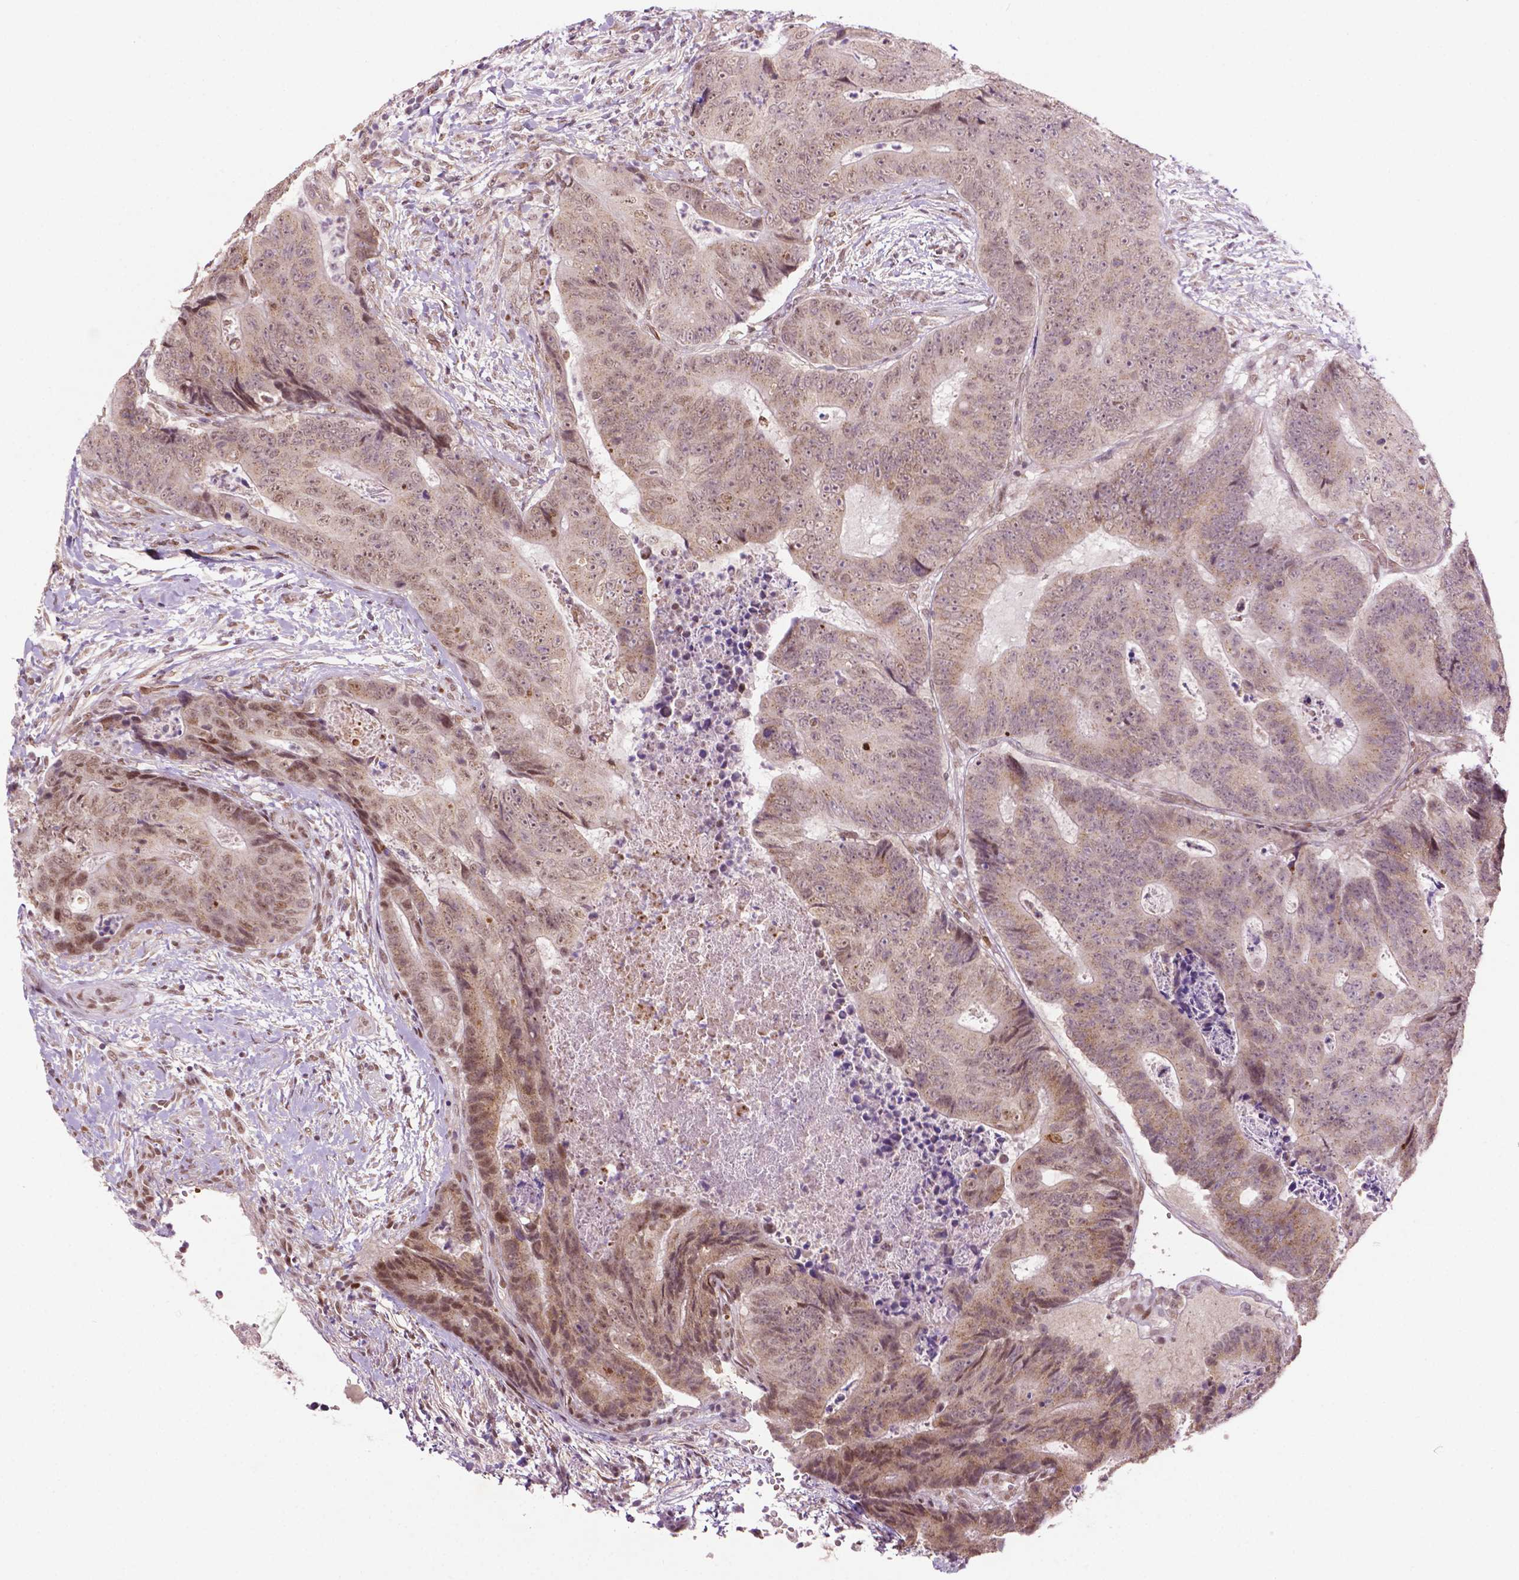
{"staining": {"intensity": "moderate", "quantity": ">75%", "location": "nuclear"}, "tissue": "colorectal cancer", "cell_type": "Tumor cells", "image_type": "cancer", "snomed": [{"axis": "morphology", "description": "Adenocarcinoma, NOS"}, {"axis": "topography", "description": "Colon"}], "caption": "This is an image of IHC staining of colorectal cancer (adenocarcinoma), which shows moderate expression in the nuclear of tumor cells.", "gene": "ZNF41", "patient": {"sex": "female", "age": 48}}